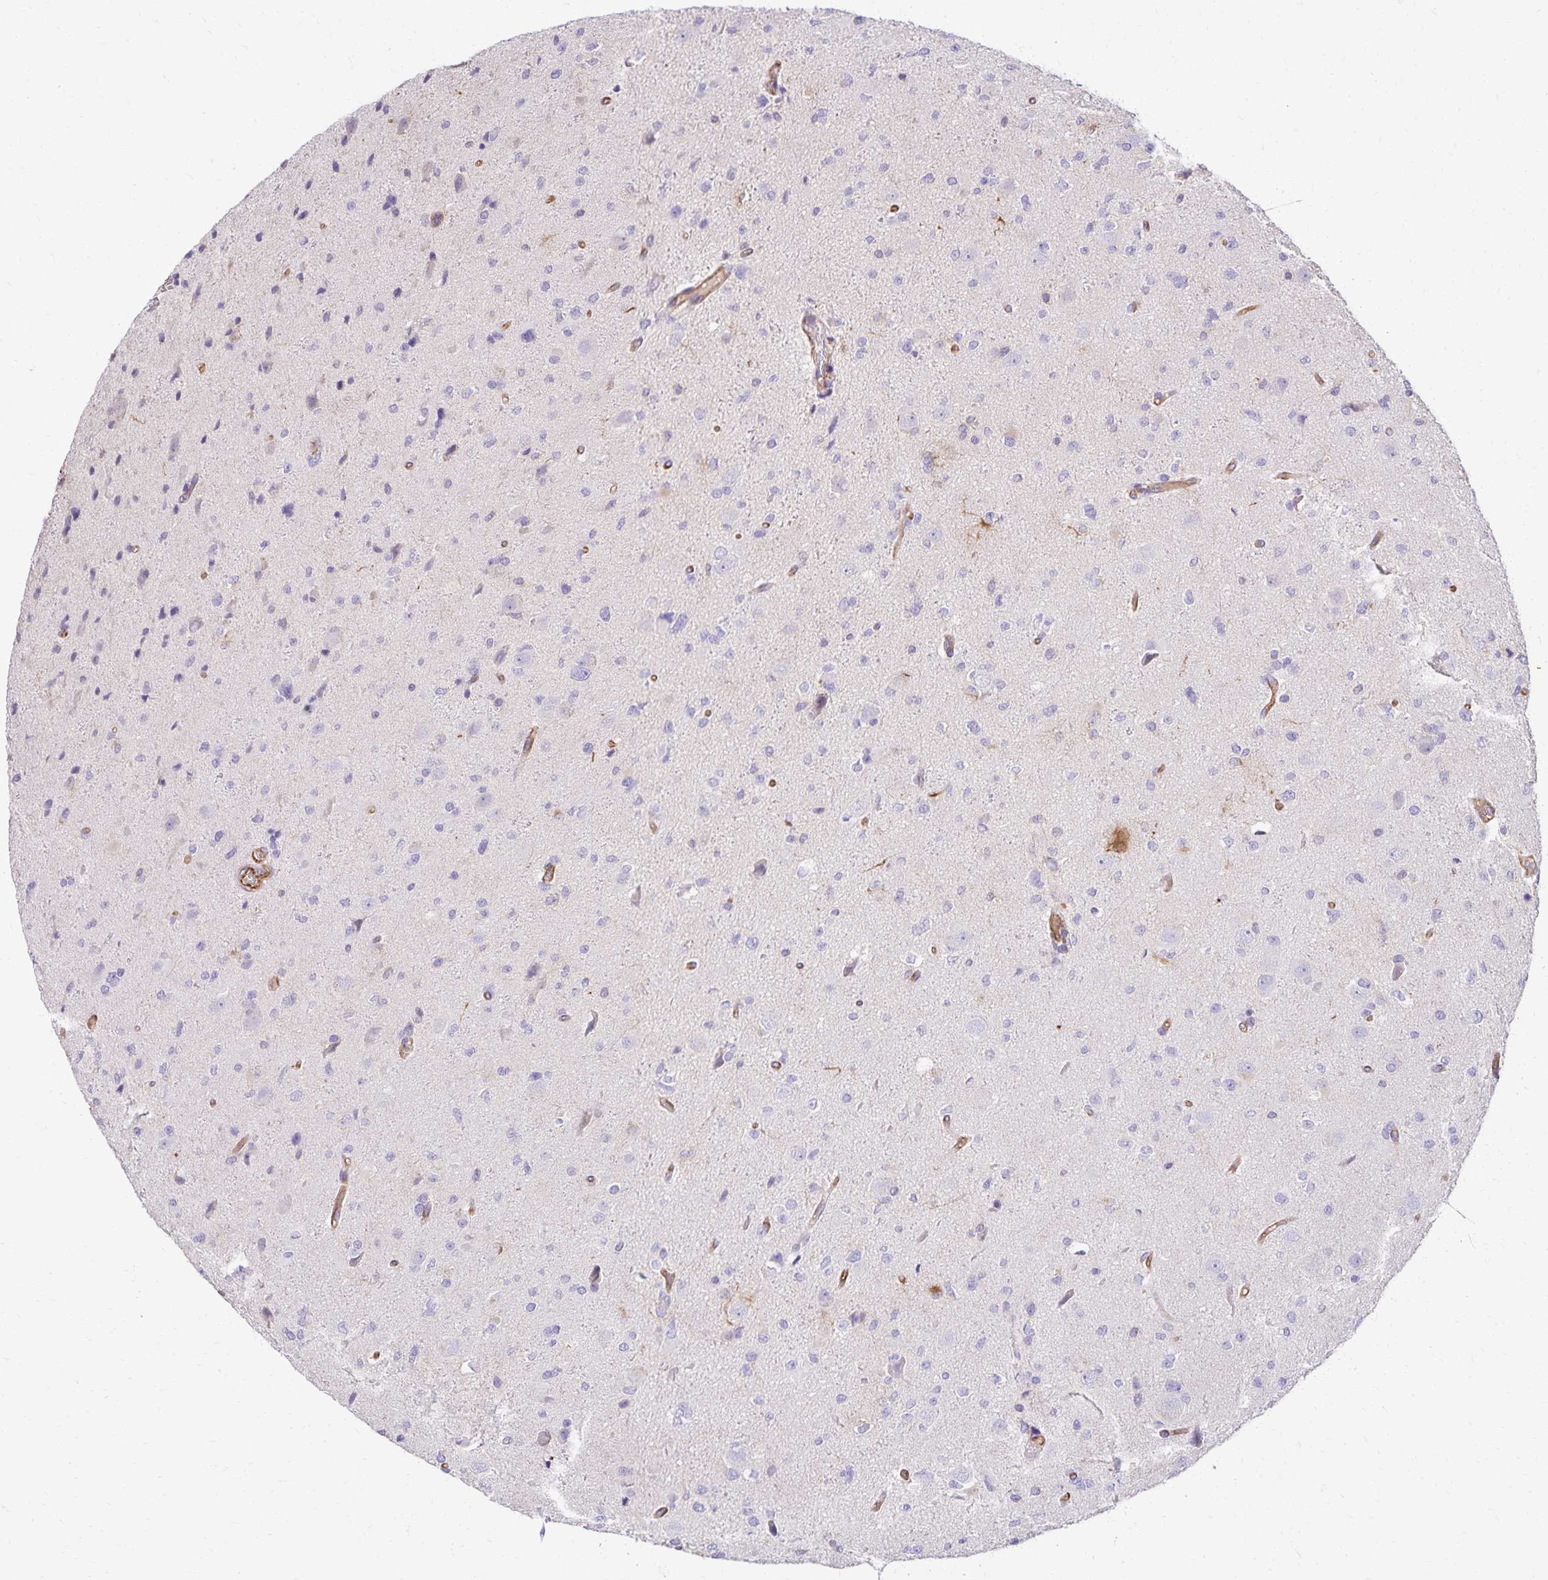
{"staining": {"intensity": "negative", "quantity": "none", "location": "none"}, "tissue": "glioma", "cell_type": "Tumor cells", "image_type": "cancer", "snomed": [{"axis": "morphology", "description": "Glioma, malignant, Low grade"}, {"axis": "topography", "description": "Brain"}], "caption": "This is an IHC image of glioma. There is no expression in tumor cells.", "gene": "TRPV6", "patient": {"sex": "female", "age": 32}}